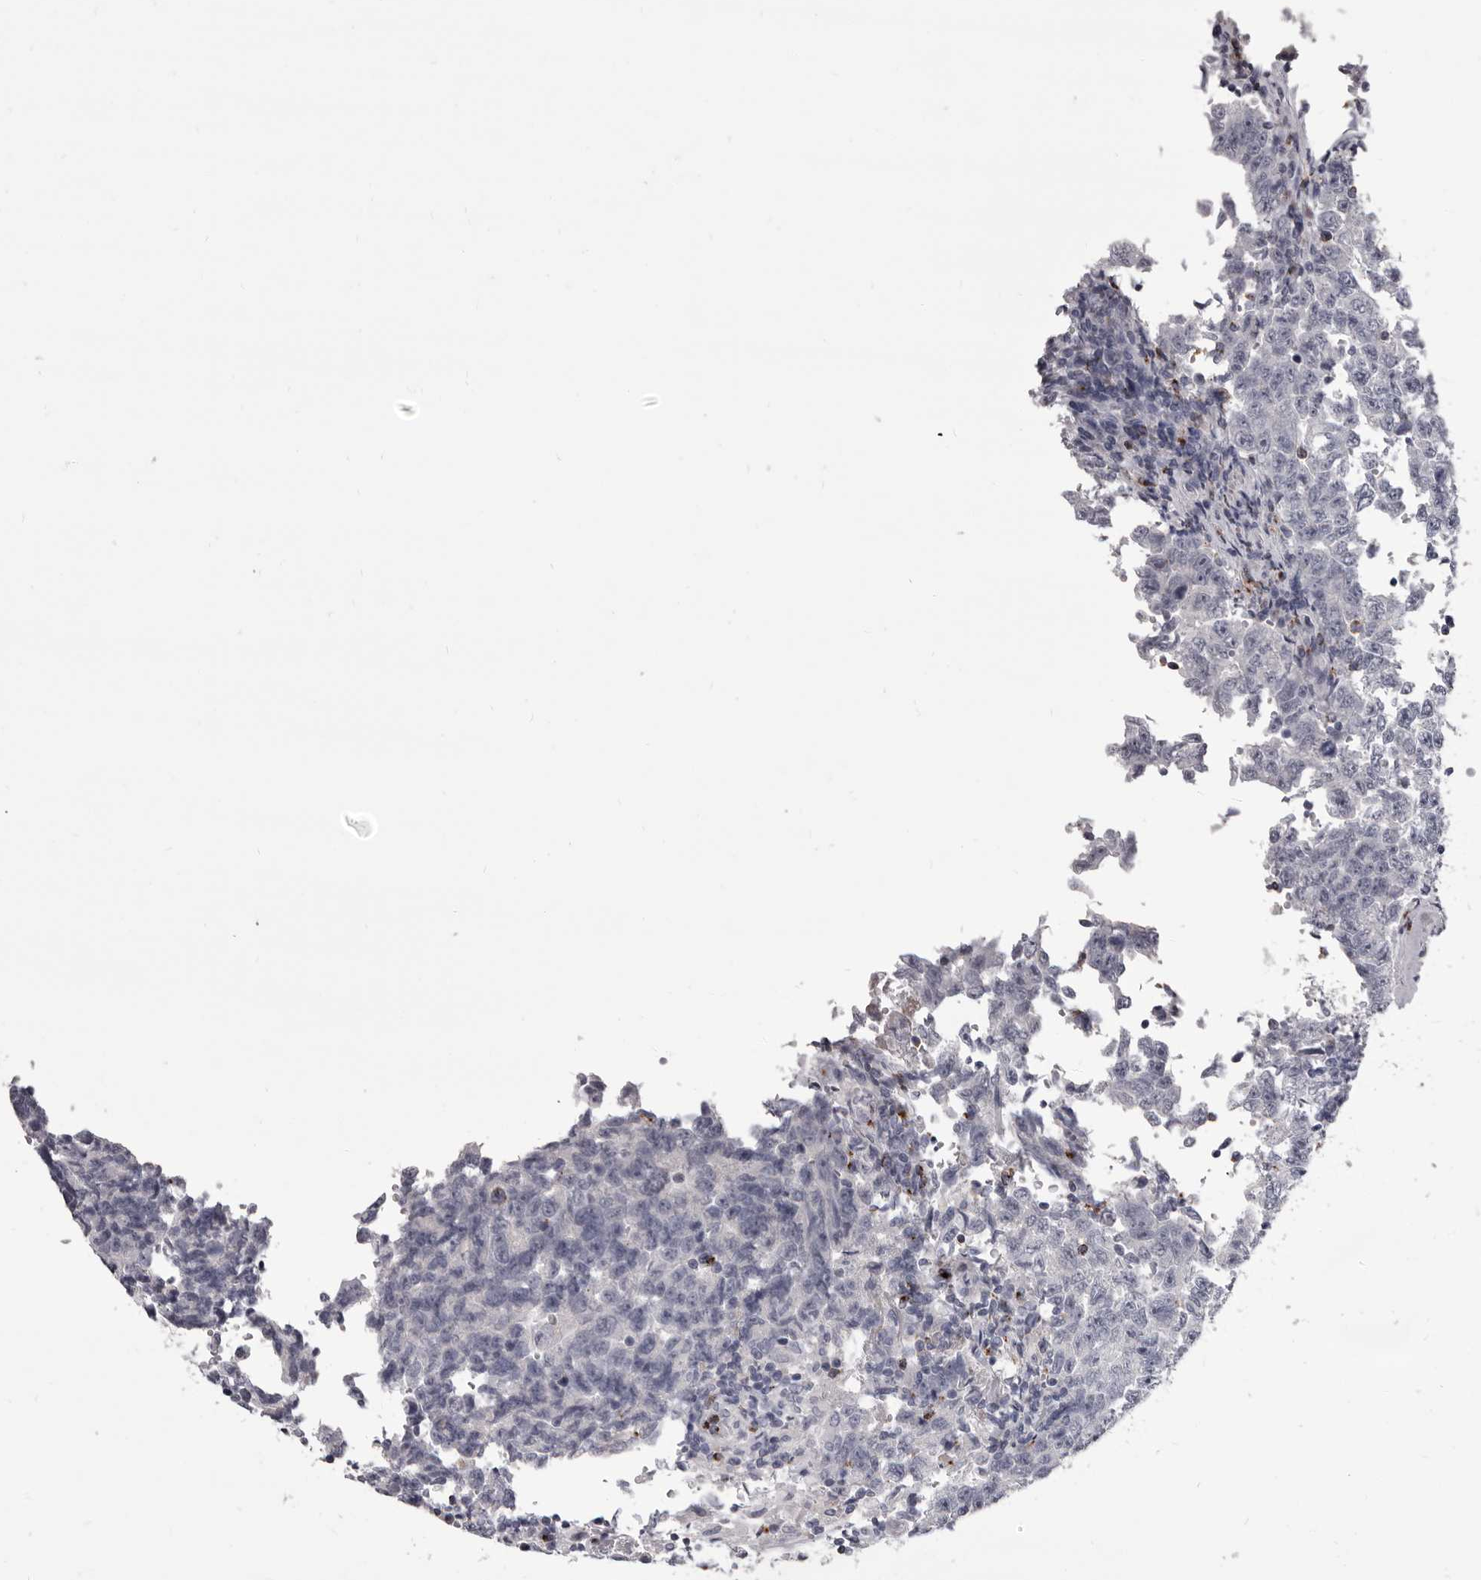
{"staining": {"intensity": "negative", "quantity": "none", "location": "none"}, "tissue": "testis cancer", "cell_type": "Tumor cells", "image_type": "cancer", "snomed": [{"axis": "morphology", "description": "Carcinoma, Embryonal, NOS"}, {"axis": "topography", "description": "Testis"}], "caption": "IHC histopathology image of neoplastic tissue: testis embryonal carcinoma stained with DAB (3,3'-diaminobenzidine) demonstrates no significant protein staining in tumor cells. The staining is performed using DAB brown chromogen with nuclei counter-stained in using hematoxylin.", "gene": "GZMH", "patient": {"sex": "male", "age": 26}}